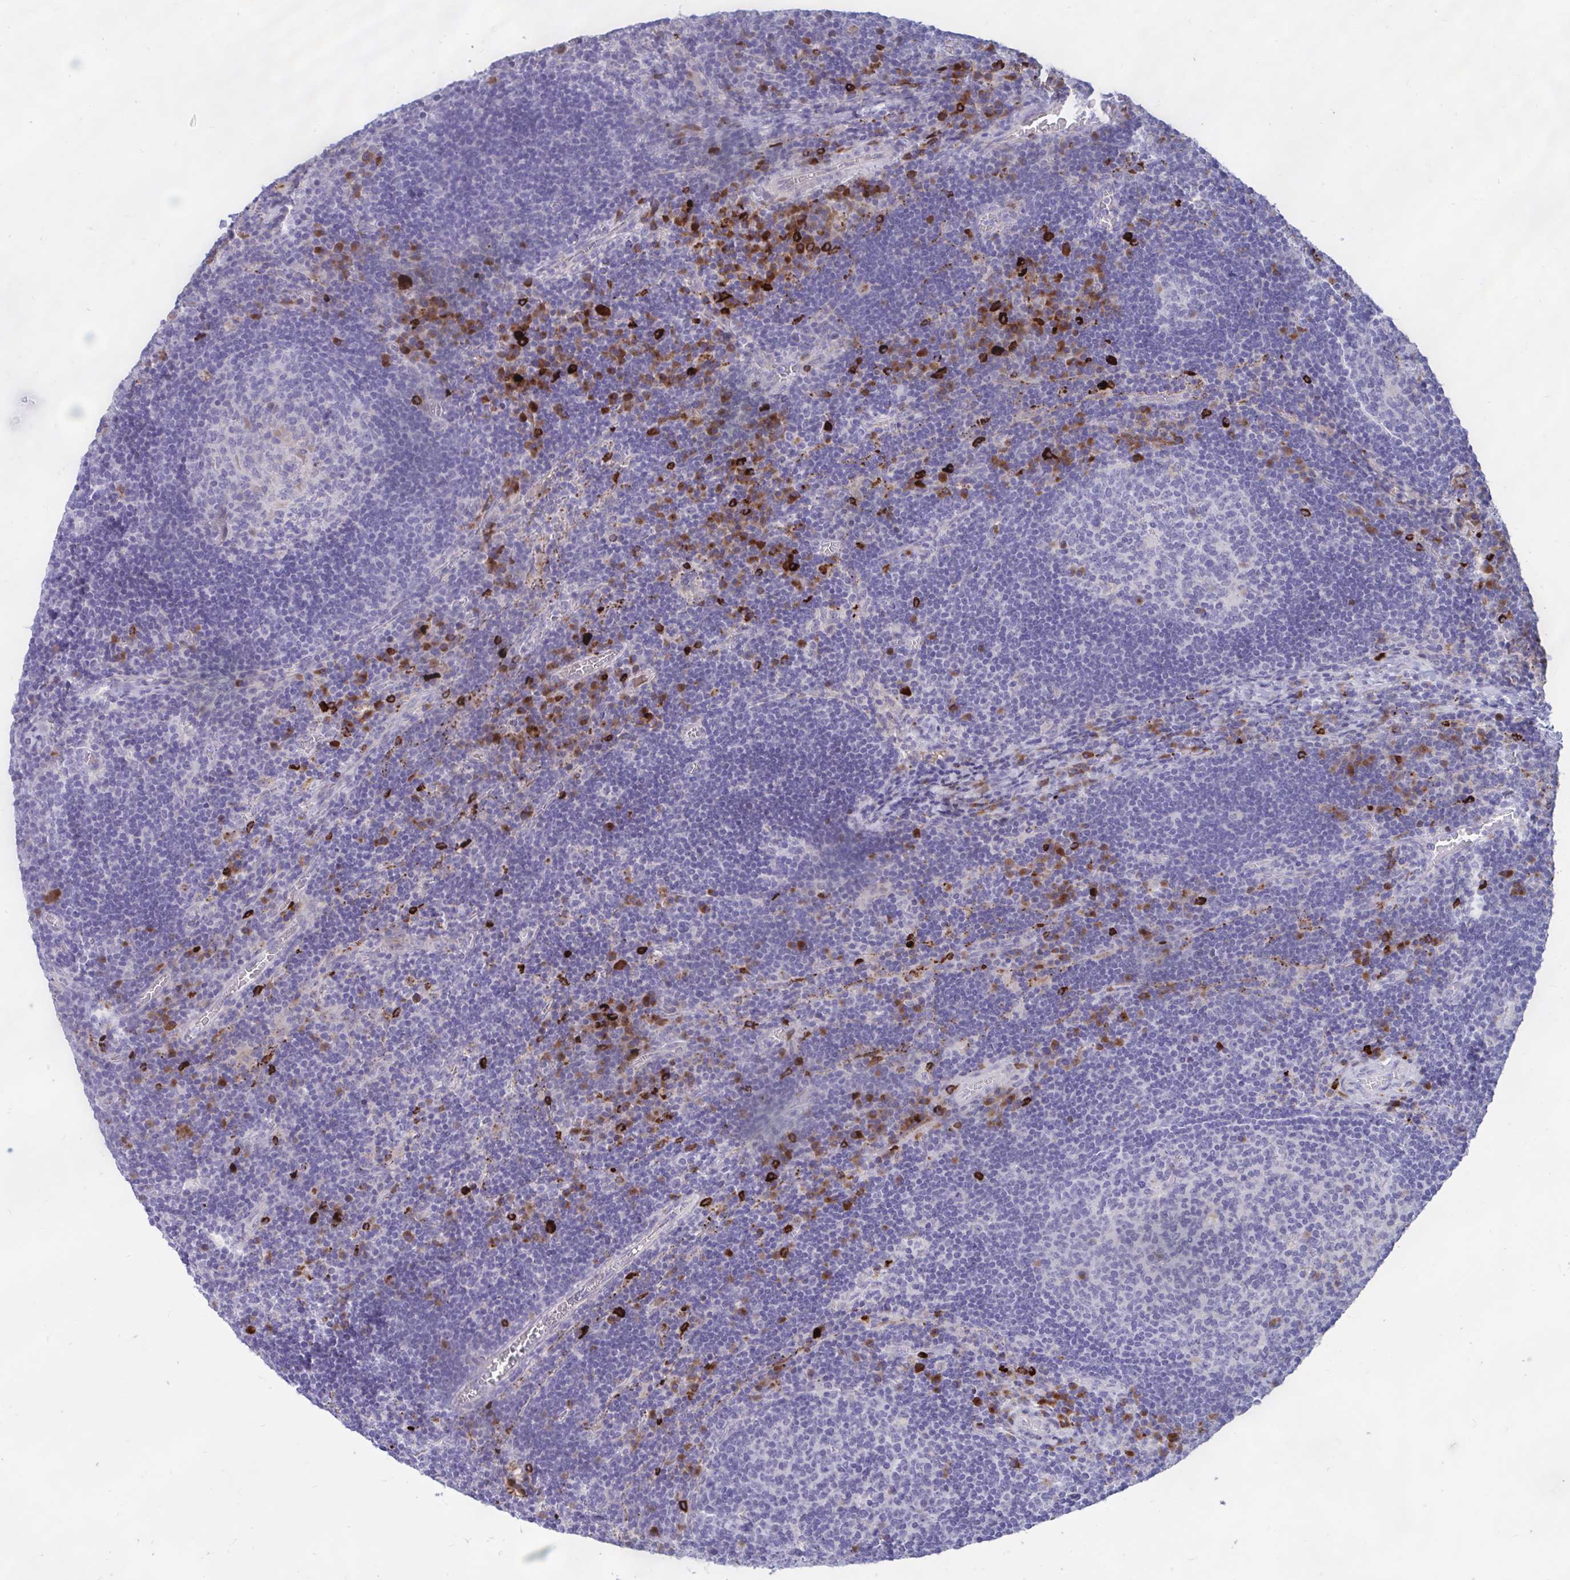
{"staining": {"intensity": "negative", "quantity": "none", "location": "none"}, "tissue": "lymph node", "cell_type": "Germinal center cells", "image_type": "normal", "snomed": [{"axis": "morphology", "description": "Normal tissue, NOS"}, {"axis": "topography", "description": "Lymph node"}], "caption": "IHC image of benign lymph node stained for a protein (brown), which displays no expression in germinal center cells. (Stains: DAB (3,3'-diaminobenzidine) immunohistochemistry with hematoxylin counter stain, Microscopy: brightfield microscopy at high magnification).", "gene": "FAM219B", "patient": {"sex": "male", "age": 67}}